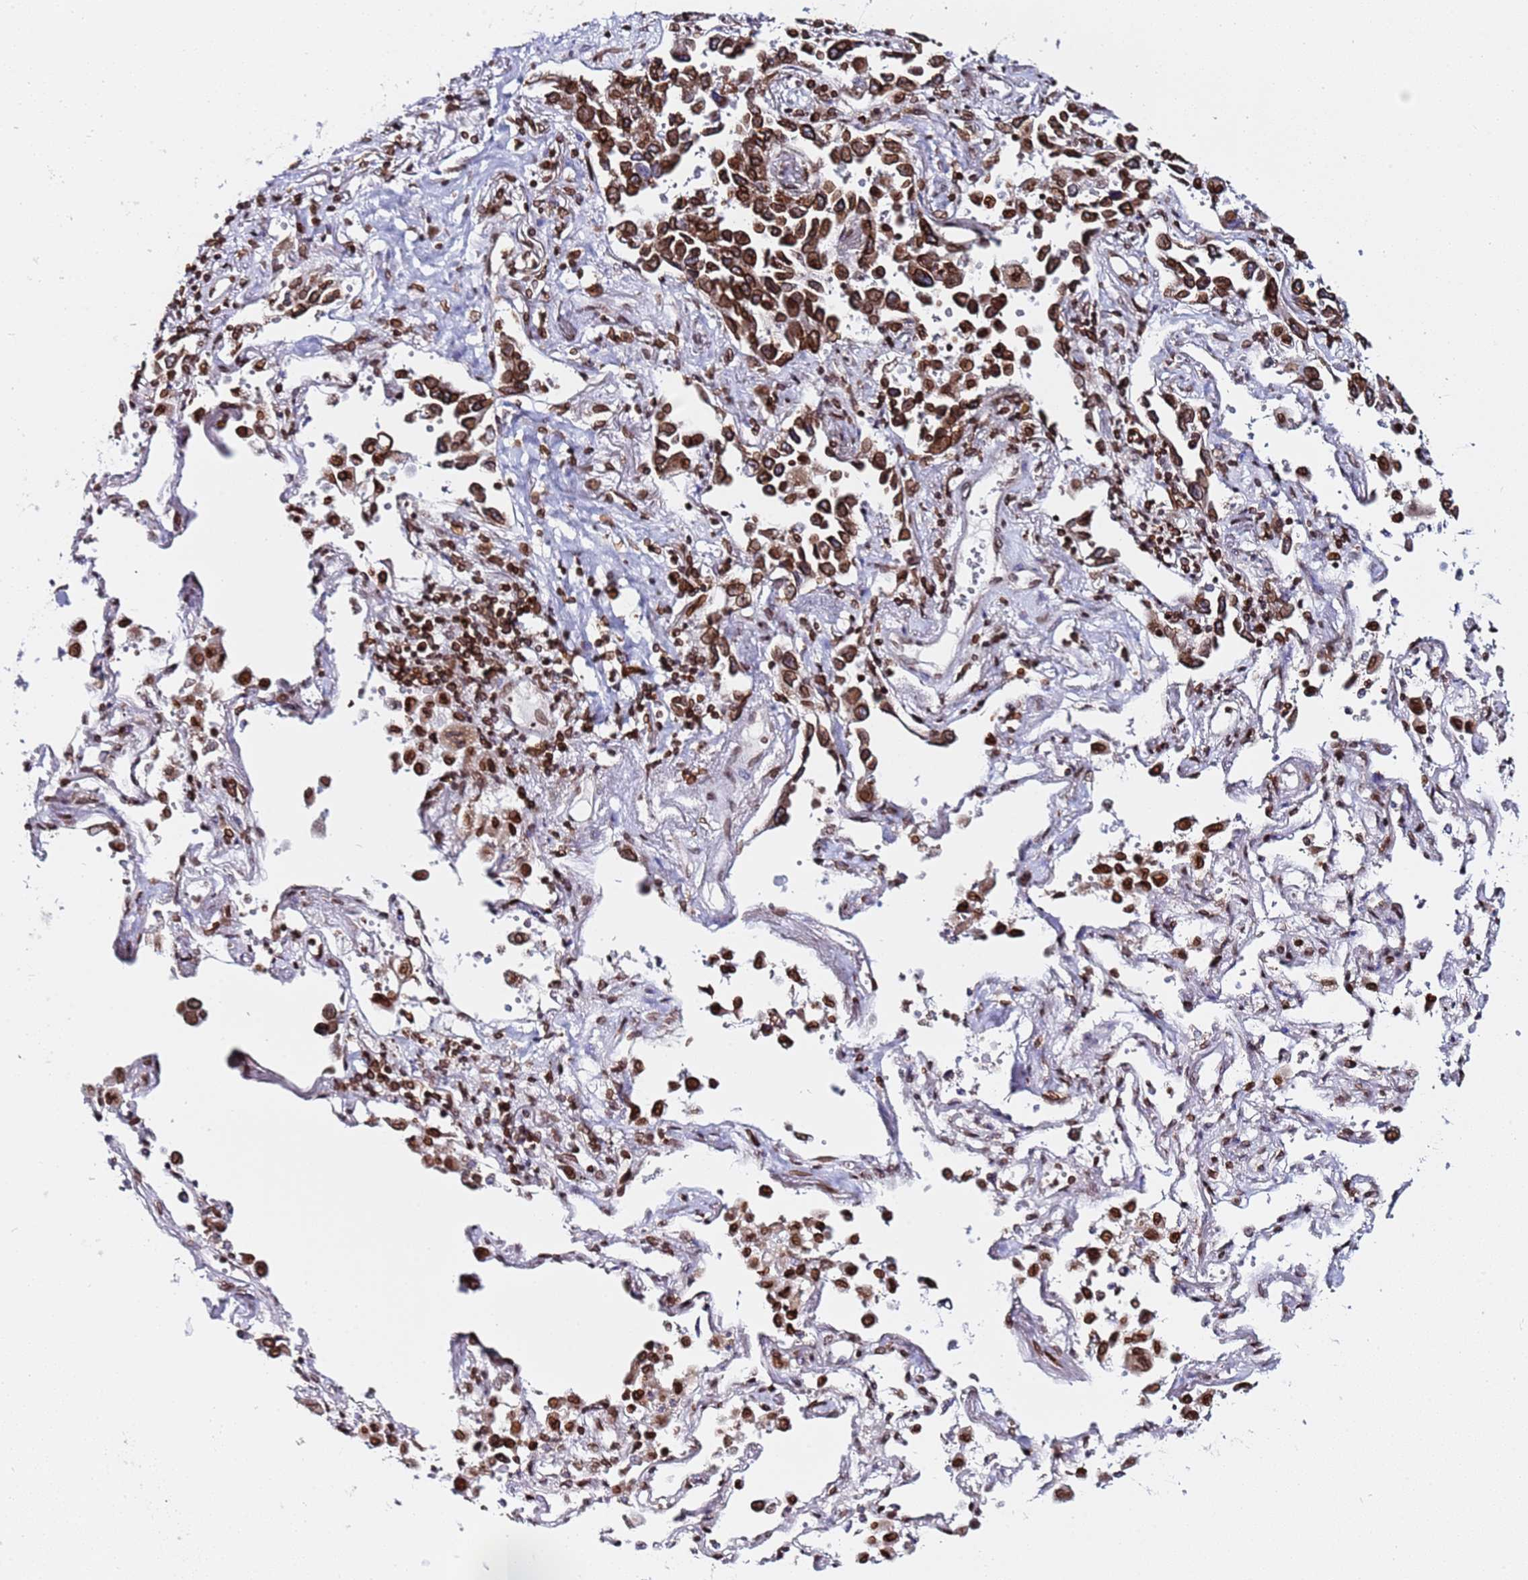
{"staining": {"intensity": "strong", "quantity": ">75%", "location": "cytoplasmic/membranous,nuclear"}, "tissue": "lung cancer", "cell_type": "Tumor cells", "image_type": "cancer", "snomed": [{"axis": "morphology", "description": "Adenocarcinoma, NOS"}, {"axis": "topography", "description": "Lung"}], "caption": "The immunohistochemical stain shows strong cytoplasmic/membranous and nuclear positivity in tumor cells of lung cancer (adenocarcinoma) tissue.", "gene": "TOR1AIP1", "patient": {"sex": "male", "age": 67}}